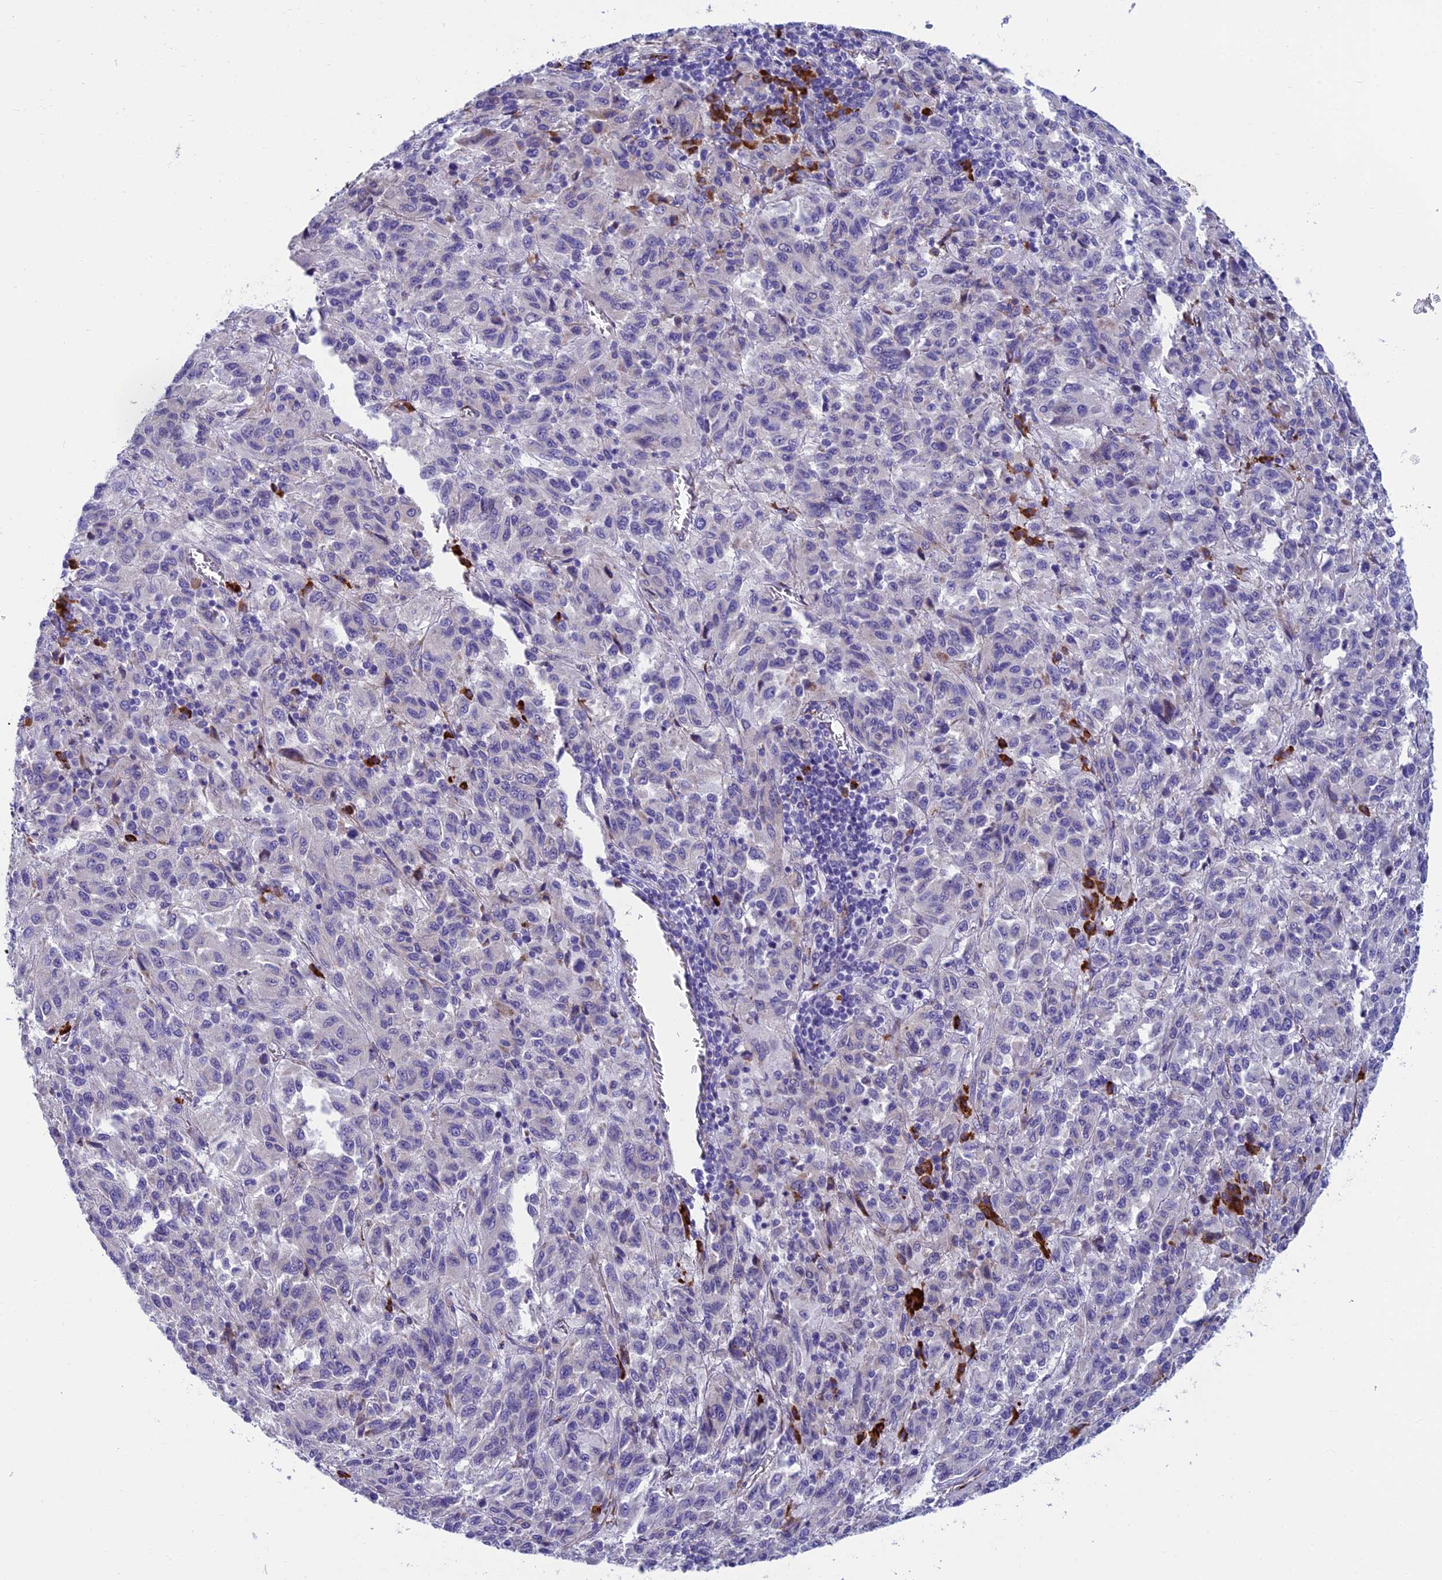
{"staining": {"intensity": "negative", "quantity": "none", "location": "none"}, "tissue": "melanoma", "cell_type": "Tumor cells", "image_type": "cancer", "snomed": [{"axis": "morphology", "description": "Malignant melanoma, Metastatic site"}, {"axis": "topography", "description": "Lung"}], "caption": "Immunohistochemistry (IHC) of human melanoma demonstrates no expression in tumor cells.", "gene": "MACIR", "patient": {"sex": "male", "age": 64}}